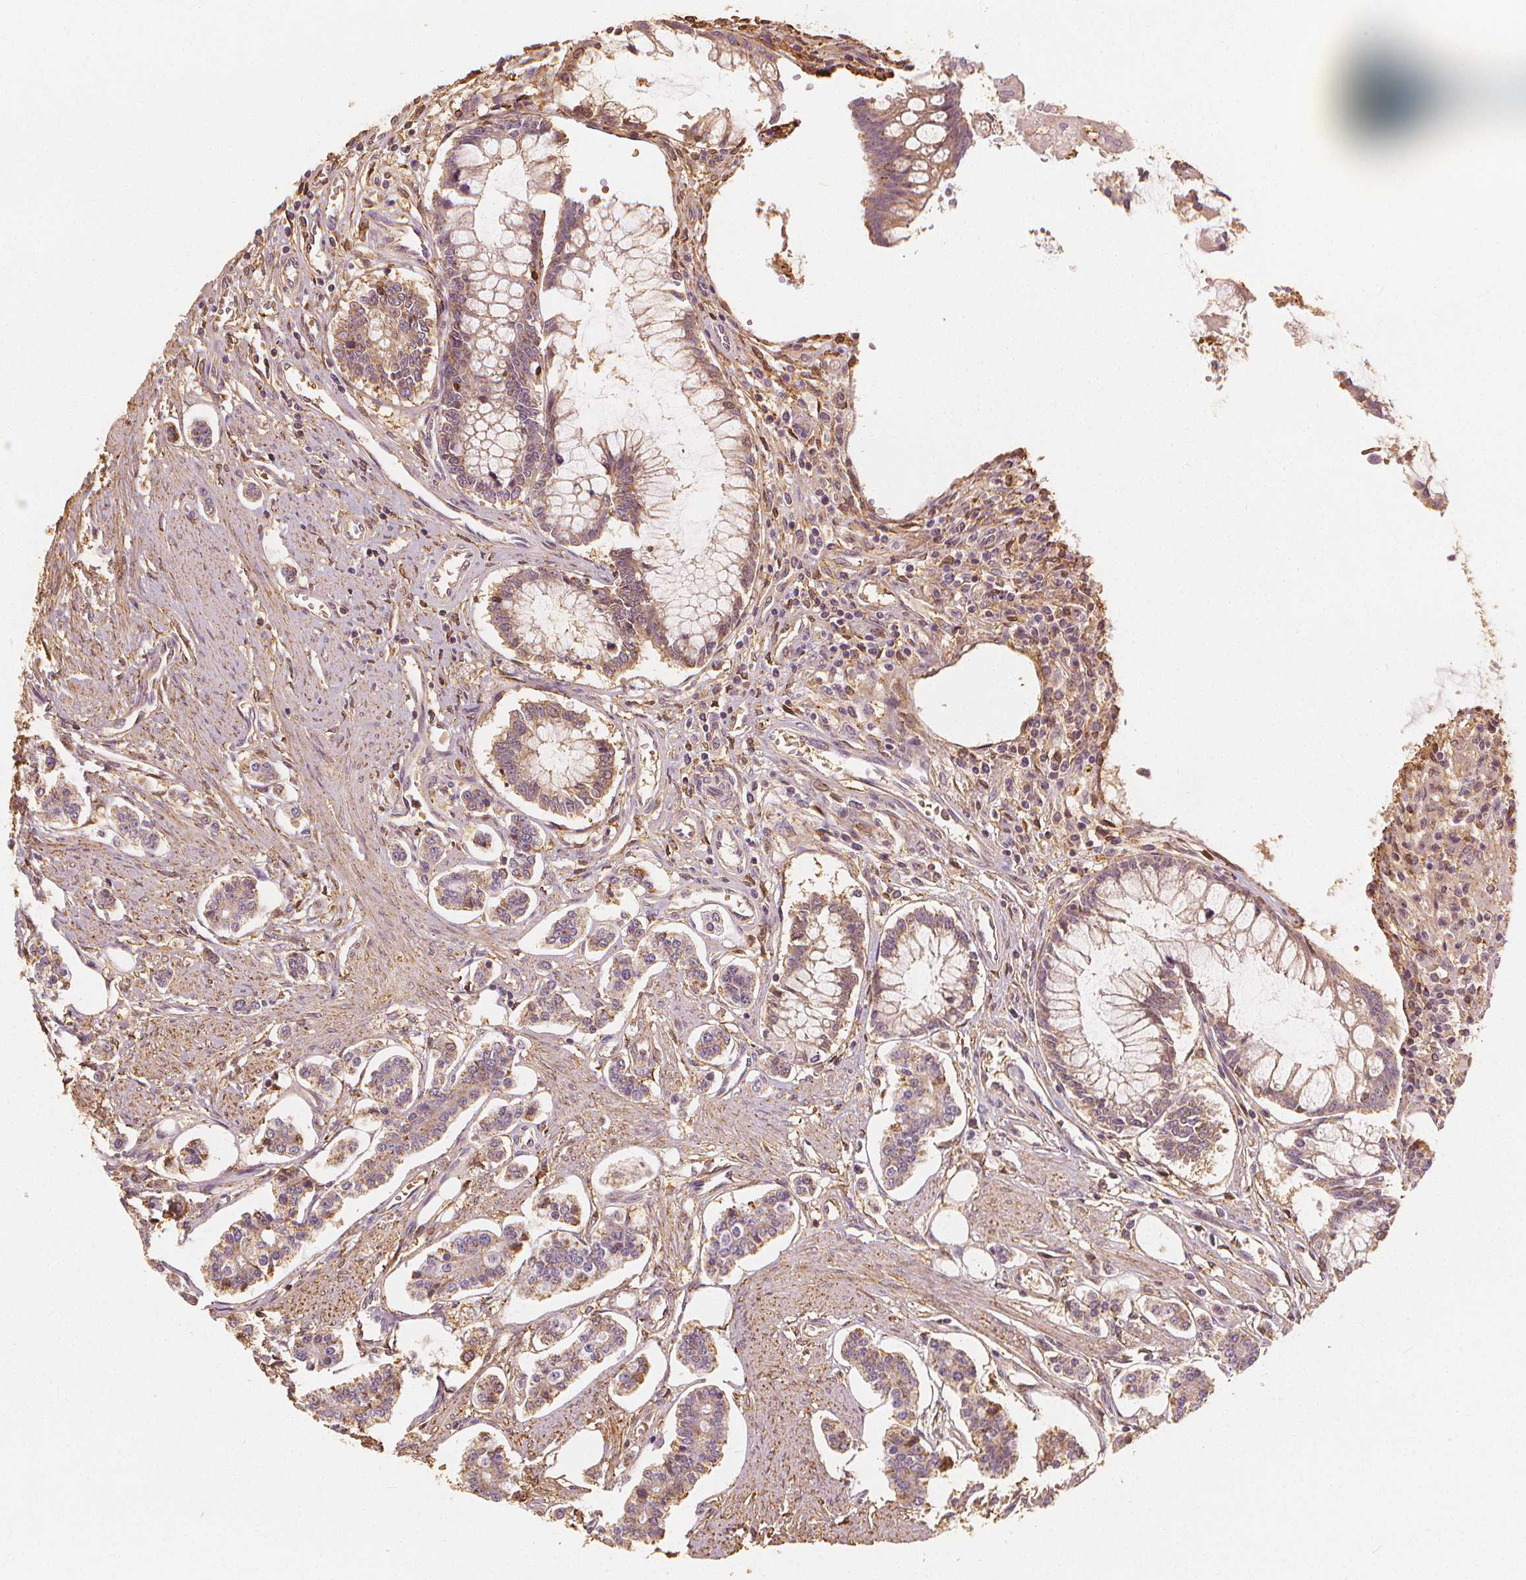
{"staining": {"intensity": "weak", "quantity": ">75%", "location": "cytoplasmic/membranous"}, "tissue": "carcinoid", "cell_type": "Tumor cells", "image_type": "cancer", "snomed": [{"axis": "morphology", "description": "Carcinoid, malignant, NOS"}, {"axis": "topography", "description": "Small intestine"}], "caption": "The micrograph shows a brown stain indicating the presence of a protein in the cytoplasmic/membranous of tumor cells in carcinoid.", "gene": "ARHGAP26", "patient": {"sex": "female", "age": 65}}